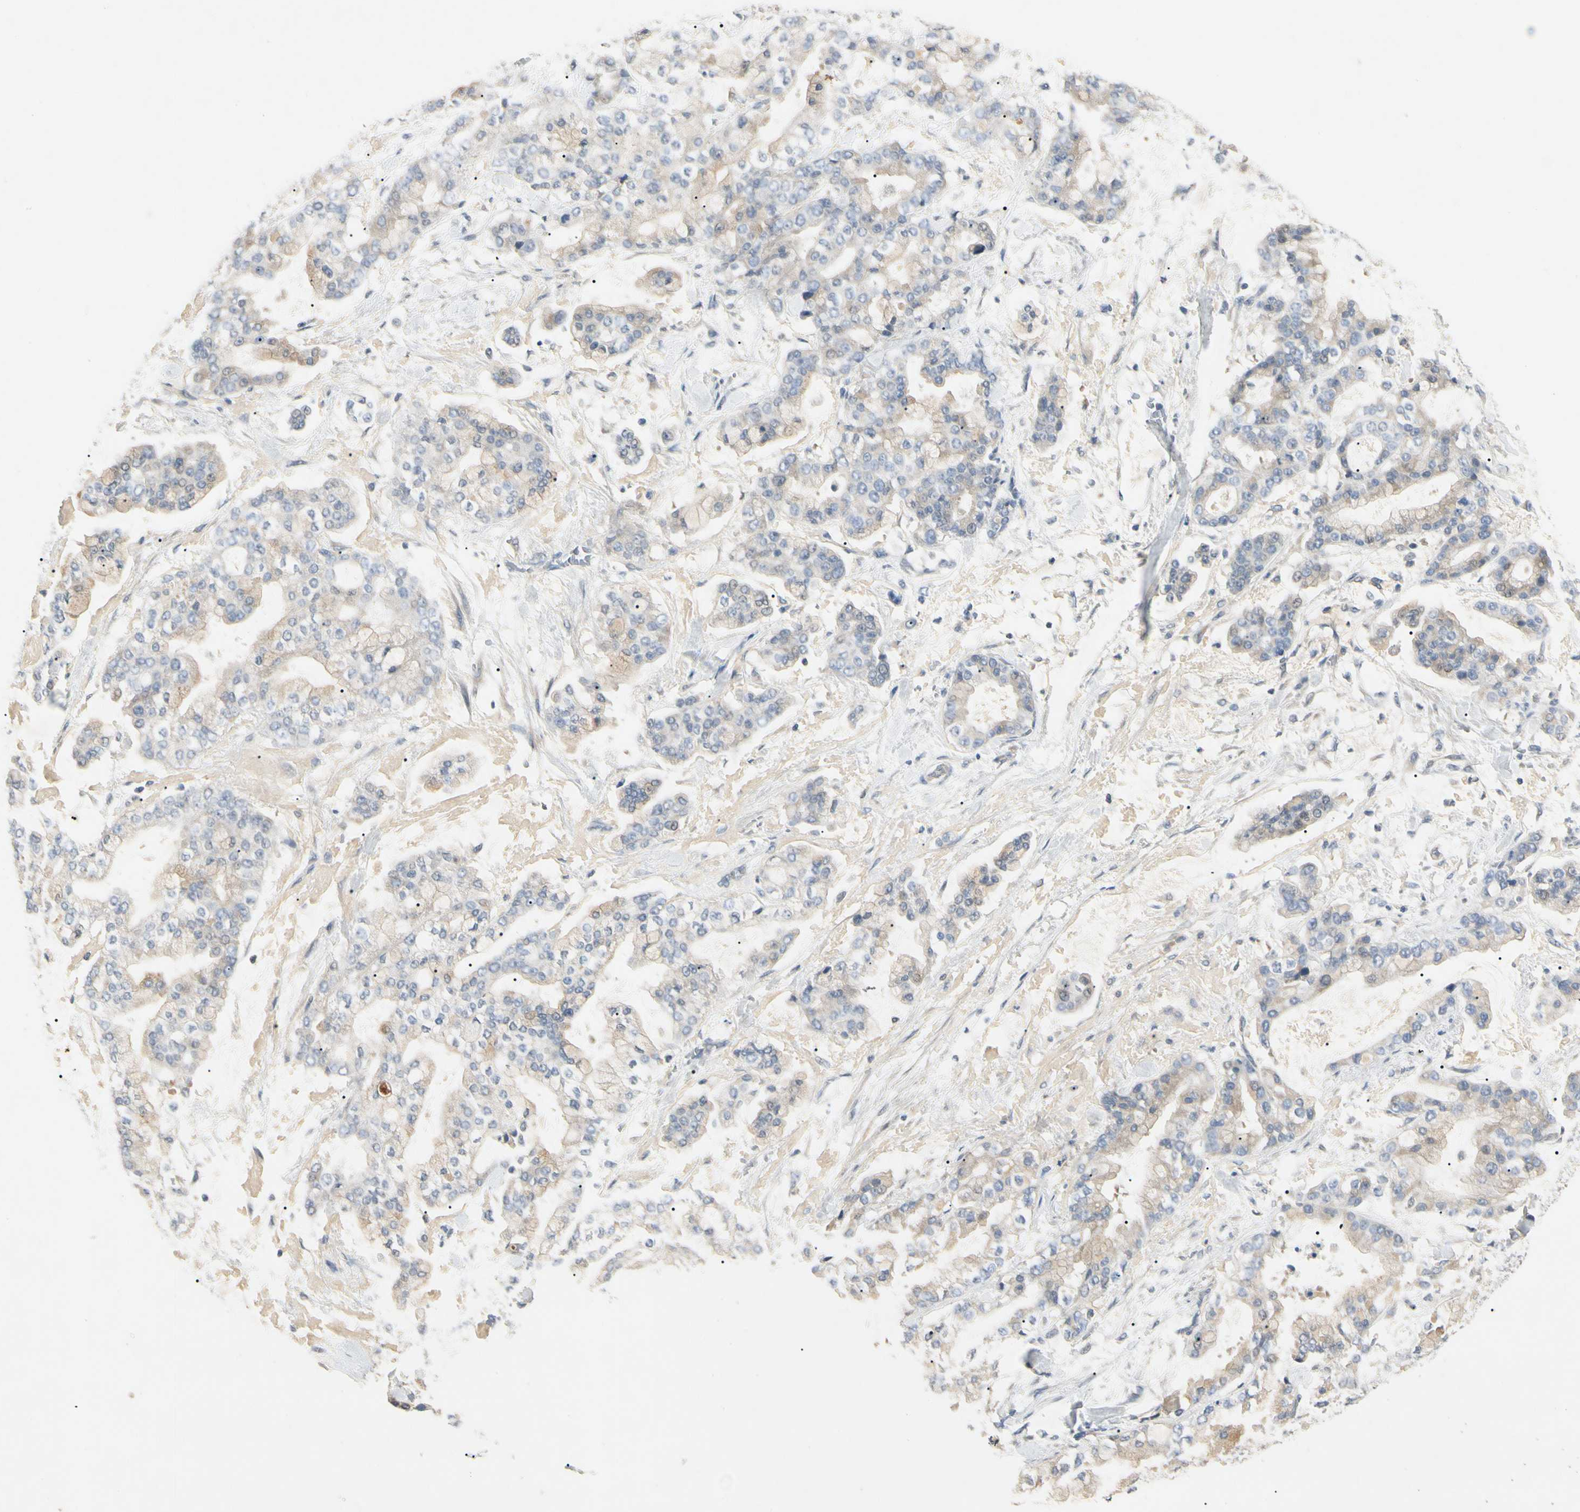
{"staining": {"intensity": "weak", "quantity": "25%-75%", "location": "cytoplasmic/membranous"}, "tissue": "stomach cancer", "cell_type": "Tumor cells", "image_type": "cancer", "snomed": [{"axis": "morphology", "description": "Normal tissue, NOS"}, {"axis": "morphology", "description": "Adenocarcinoma, NOS"}, {"axis": "topography", "description": "Stomach, upper"}, {"axis": "topography", "description": "Stomach"}], "caption": "Immunohistochemical staining of stomach cancer (adenocarcinoma) displays weak cytoplasmic/membranous protein positivity in about 25%-75% of tumor cells.", "gene": "PRSS21", "patient": {"sex": "male", "age": 76}}